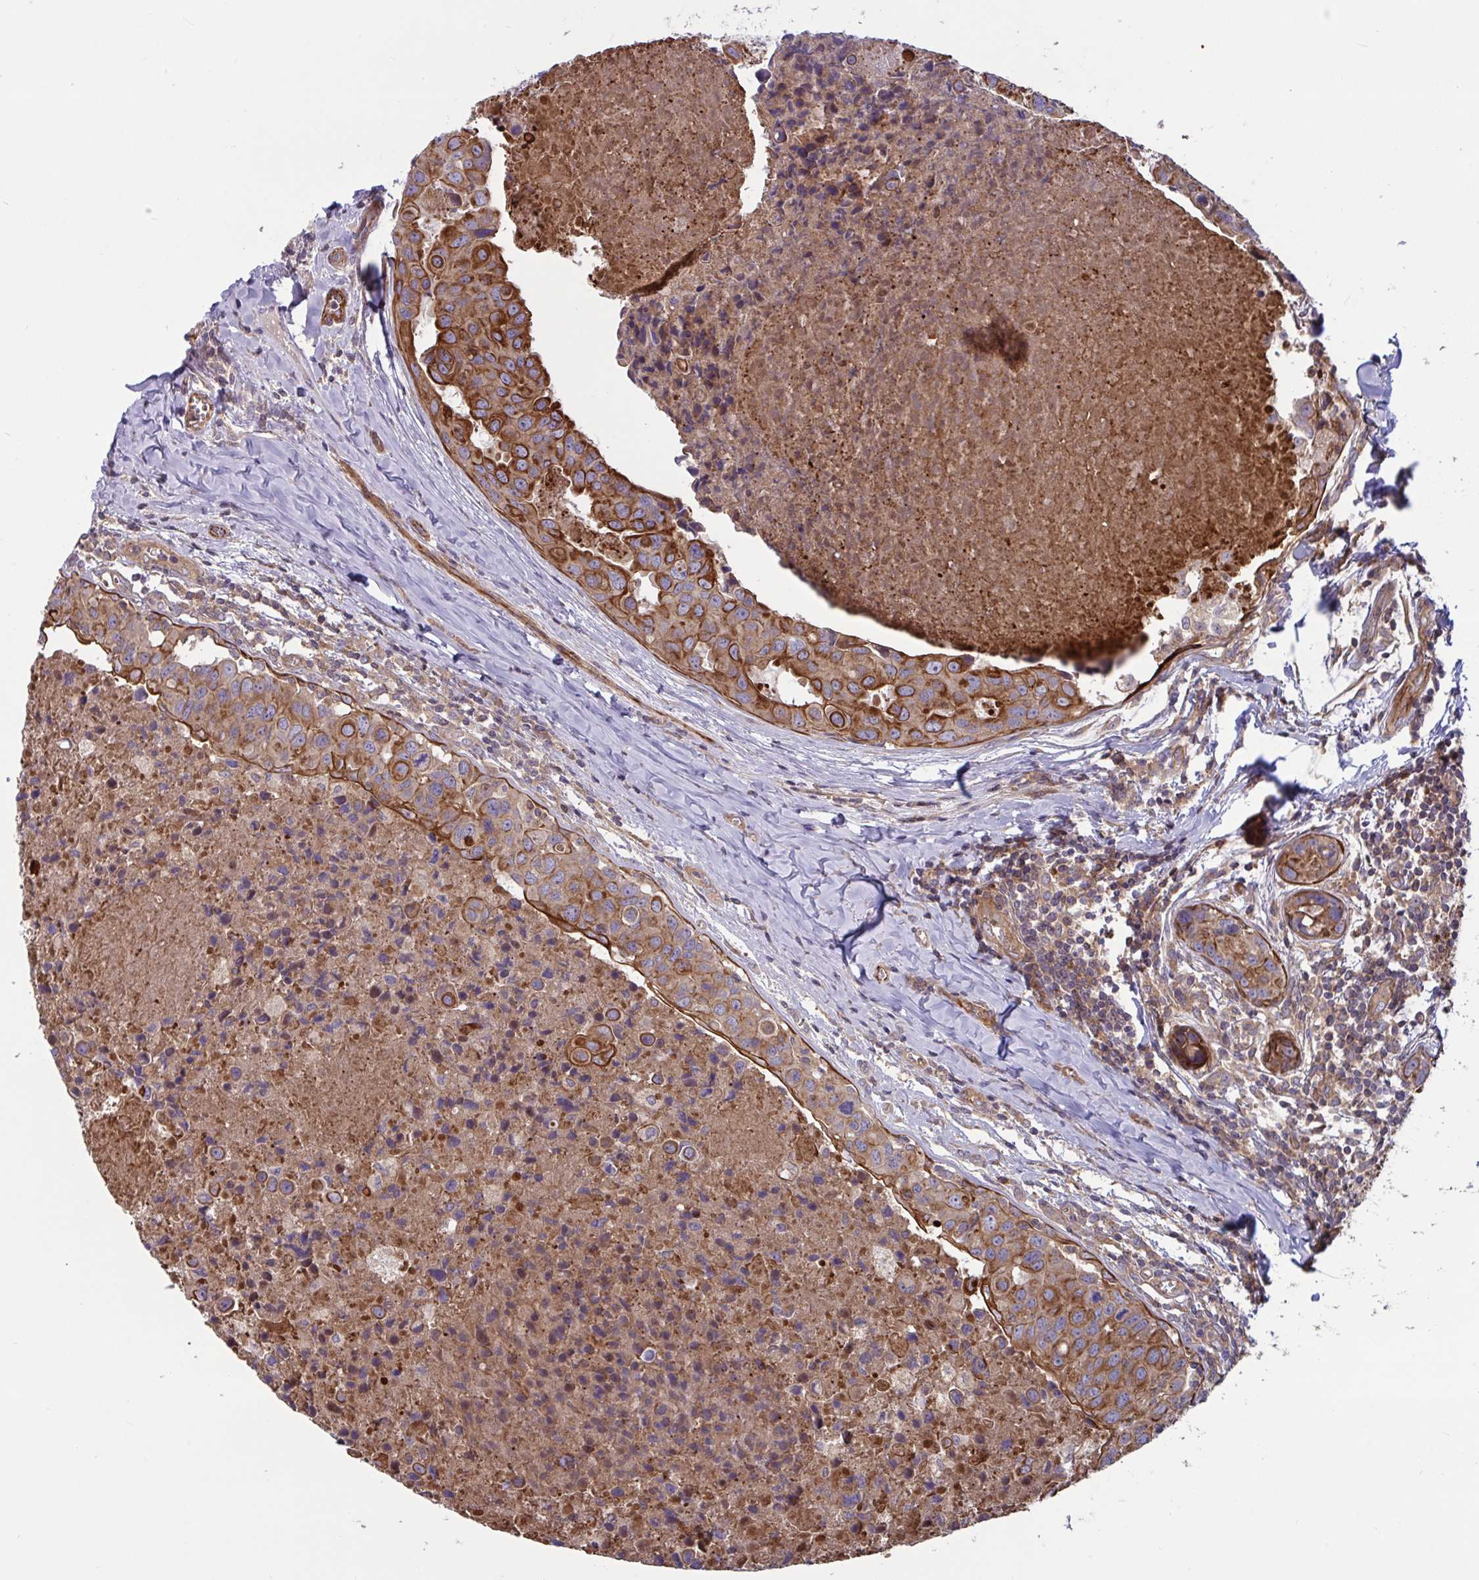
{"staining": {"intensity": "moderate", "quantity": ">75%", "location": "cytoplasmic/membranous"}, "tissue": "breast cancer", "cell_type": "Tumor cells", "image_type": "cancer", "snomed": [{"axis": "morphology", "description": "Duct carcinoma"}, {"axis": "topography", "description": "Breast"}], "caption": "Approximately >75% of tumor cells in human breast cancer (infiltrating ductal carcinoma) demonstrate moderate cytoplasmic/membranous protein expression as visualized by brown immunohistochemical staining.", "gene": "TANK", "patient": {"sex": "female", "age": 24}}